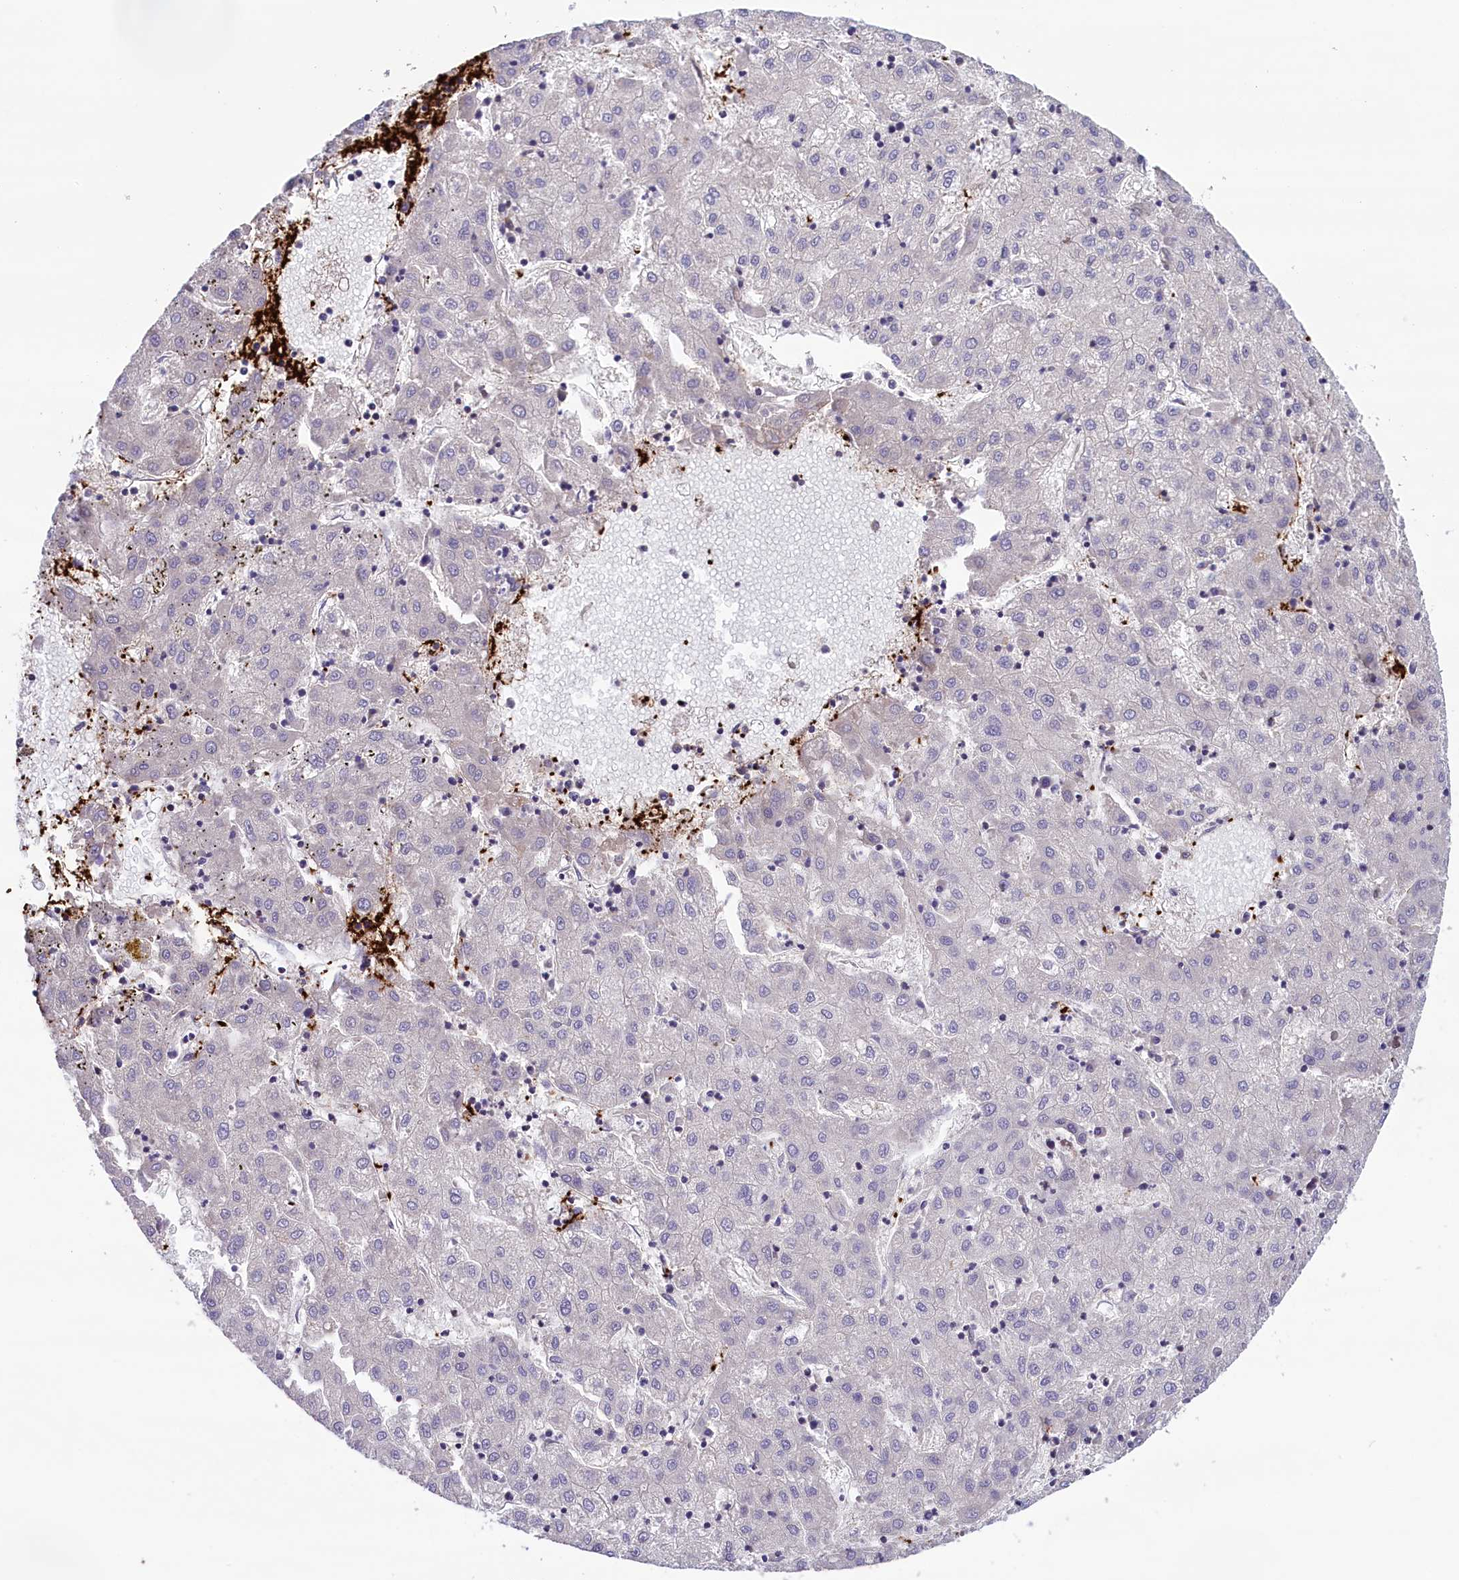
{"staining": {"intensity": "negative", "quantity": "none", "location": "none"}, "tissue": "liver cancer", "cell_type": "Tumor cells", "image_type": "cancer", "snomed": [{"axis": "morphology", "description": "Carcinoma, Hepatocellular, NOS"}, {"axis": "topography", "description": "Liver"}], "caption": "High magnification brightfield microscopy of liver cancer stained with DAB (3,3'-diaminobenzidine) (brown) and counterstained with hematoxylin (blue): tumor cells show no significant expression.", "gene": "HEATR3", "patient": {"sex": "male", "age": 72}}